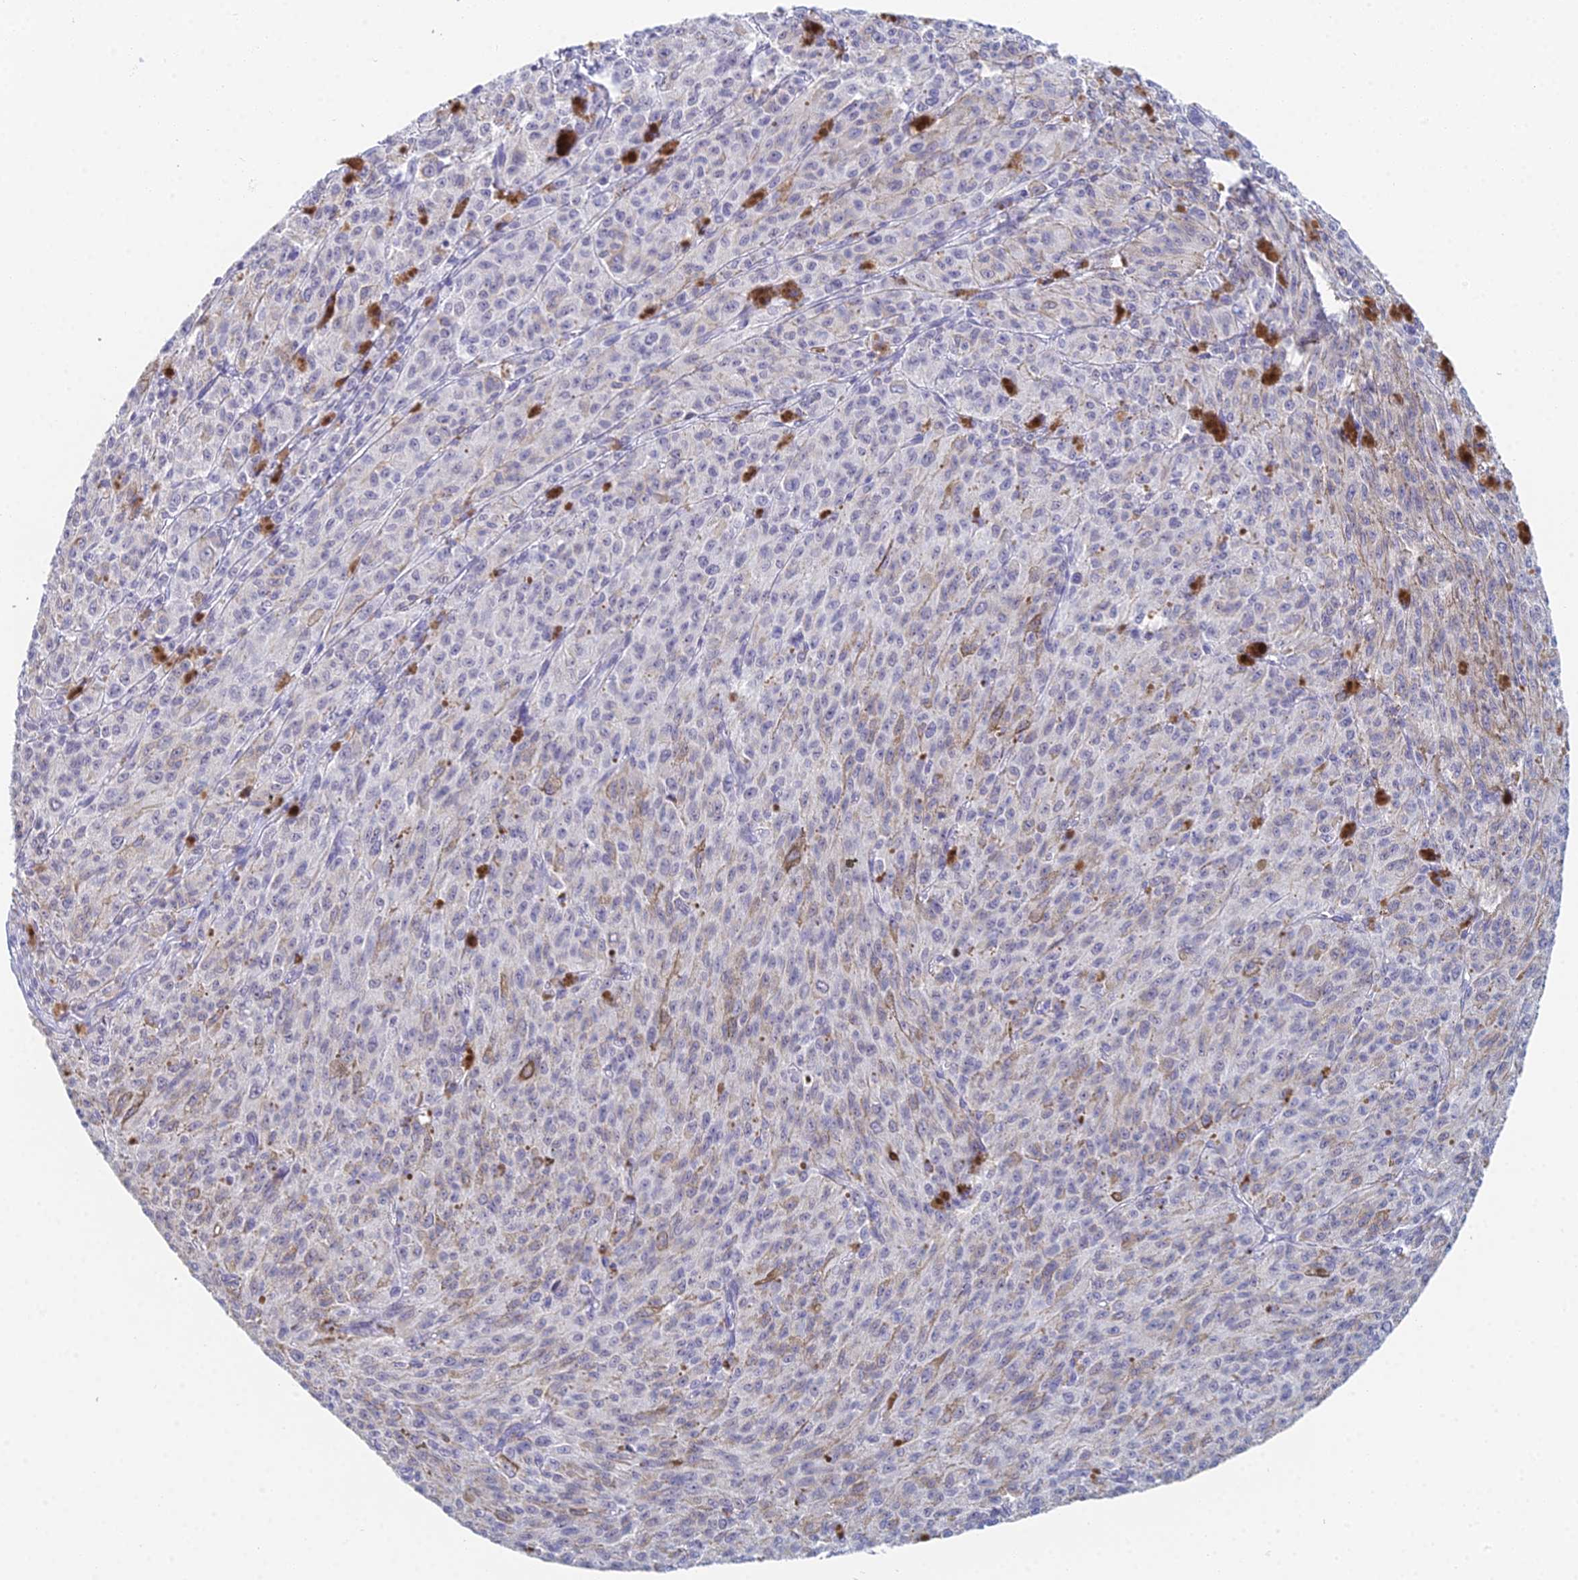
{"staining": {"intensity": "negative", "quantity": "none", "location": "none"}, "tissue": "melanoma", "cell_type": "Tumor cells", "image_type": "cancer", "snomed": [{"axis": "morphology", "description": "Malignant melanoma, NOS"}, {"axis": "topography", "description": "Skin"}], "caption": "A high-resolution histopathology image shows IHC staining of malignant melanoma, which reveals no significant expression in tumor cells. (DAB immunohistochemistry visualized using brightfield microscopy, high magnification).", "gene": "MCM2", "patient": {"sex": "female", "age": 52}}